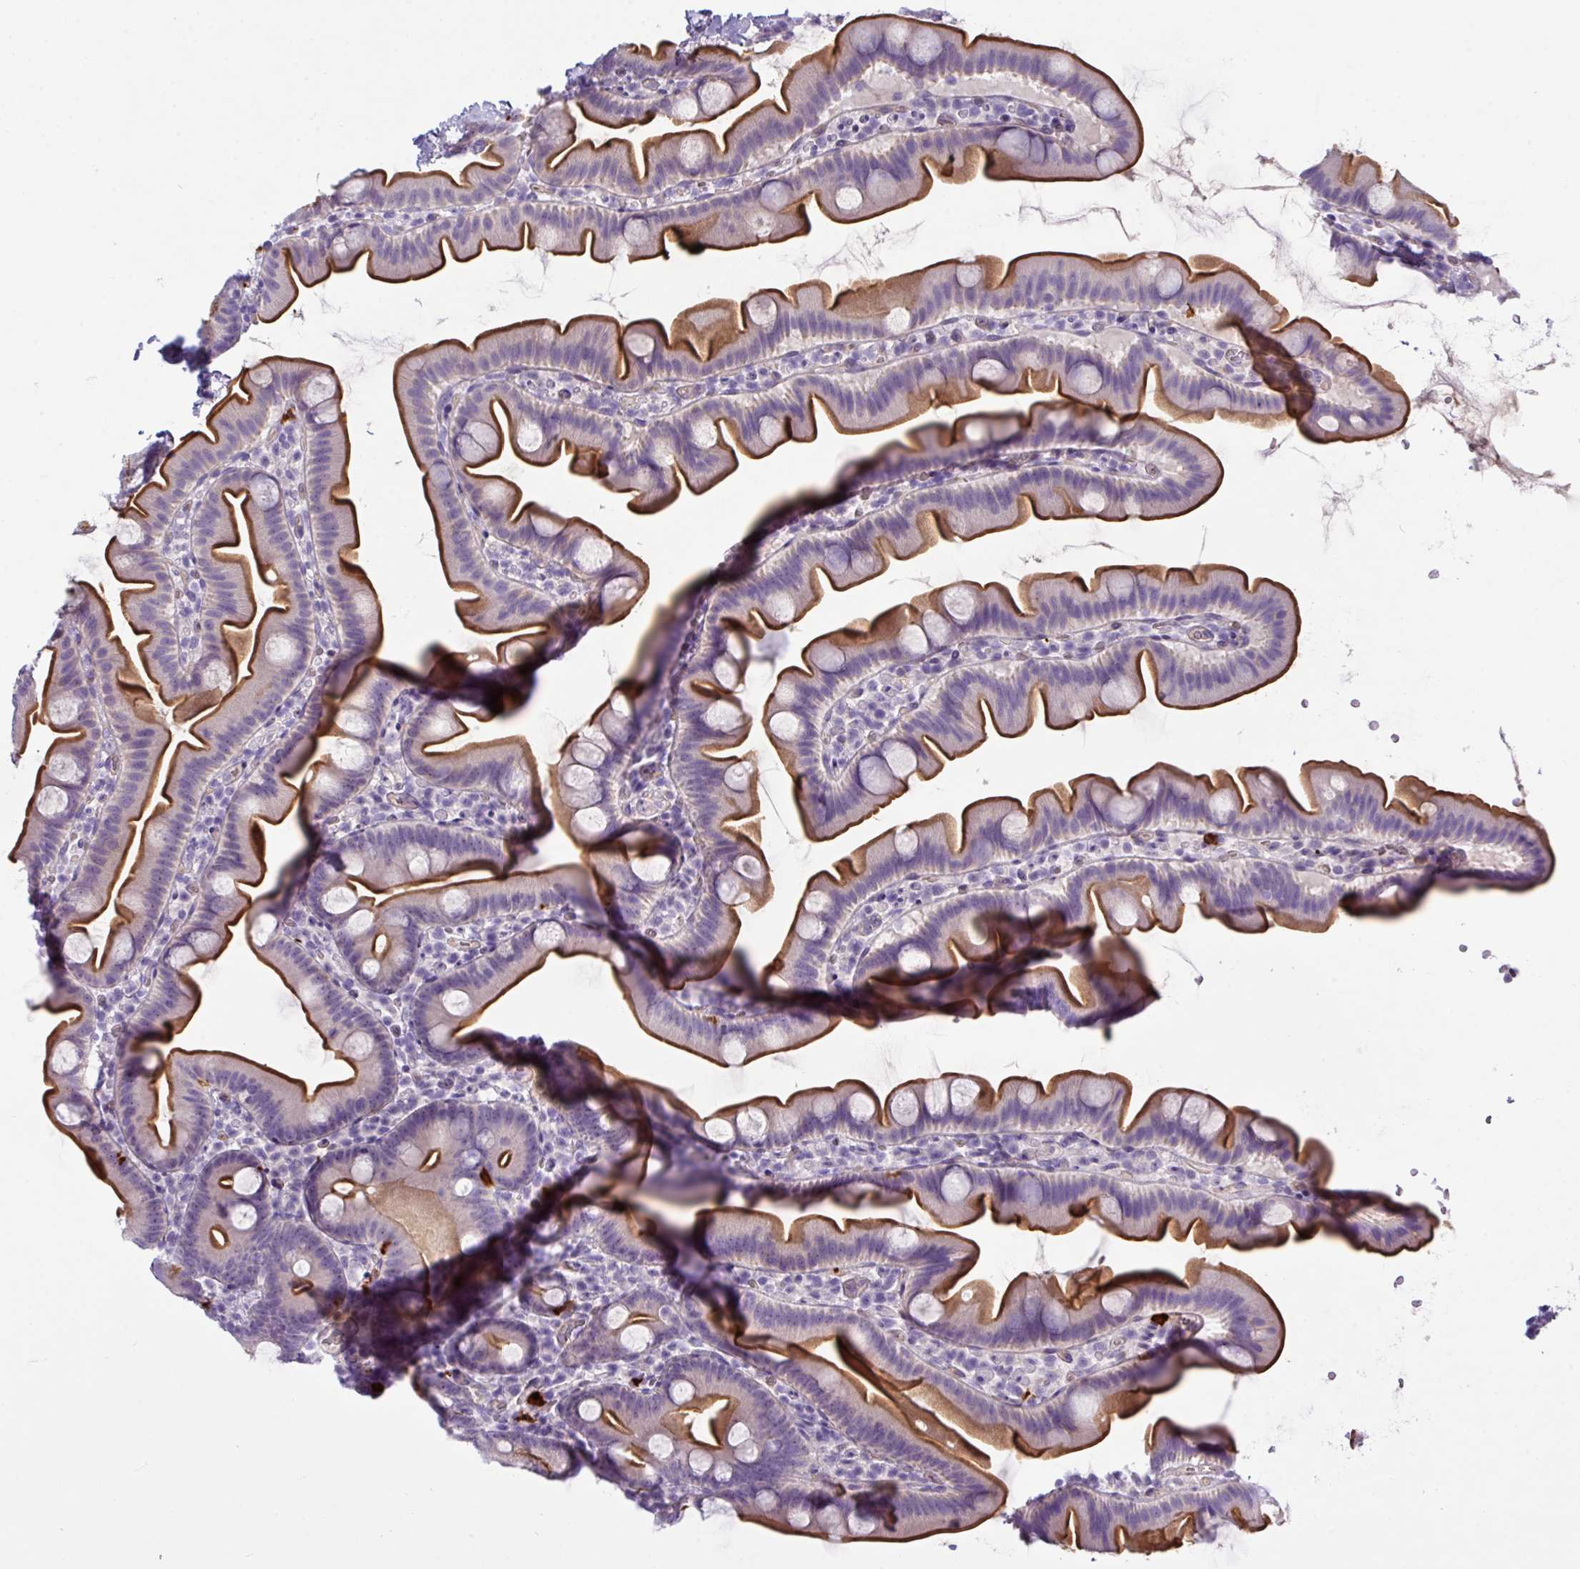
{"staining": {"intensity": "strong", "quantity": ">75%", "location": "cytoplasmic/membranous"}, "tissue": "small intestine", "cell_type": "Glandular cells", "image_type": "normal", "snomed": [{"axis": "morphology", "description": "Normal tissue, NOS"}, {"axis": "topography", "description": "Small intestine"}], "caption": "Immunohistochemical staining of normal small intestine displays >75% levels of strong cytoplasmic/membranous protein staining in about >75% of glandular cells. The protein of interest is stained brown, and the nuclei are stained in blue (DAB (3,3'-diaminobenzidine) IHC with brightfield microscopy, high magnification).", "gene": "MRM2", "patient": {"sex": "female", "age": 68}}